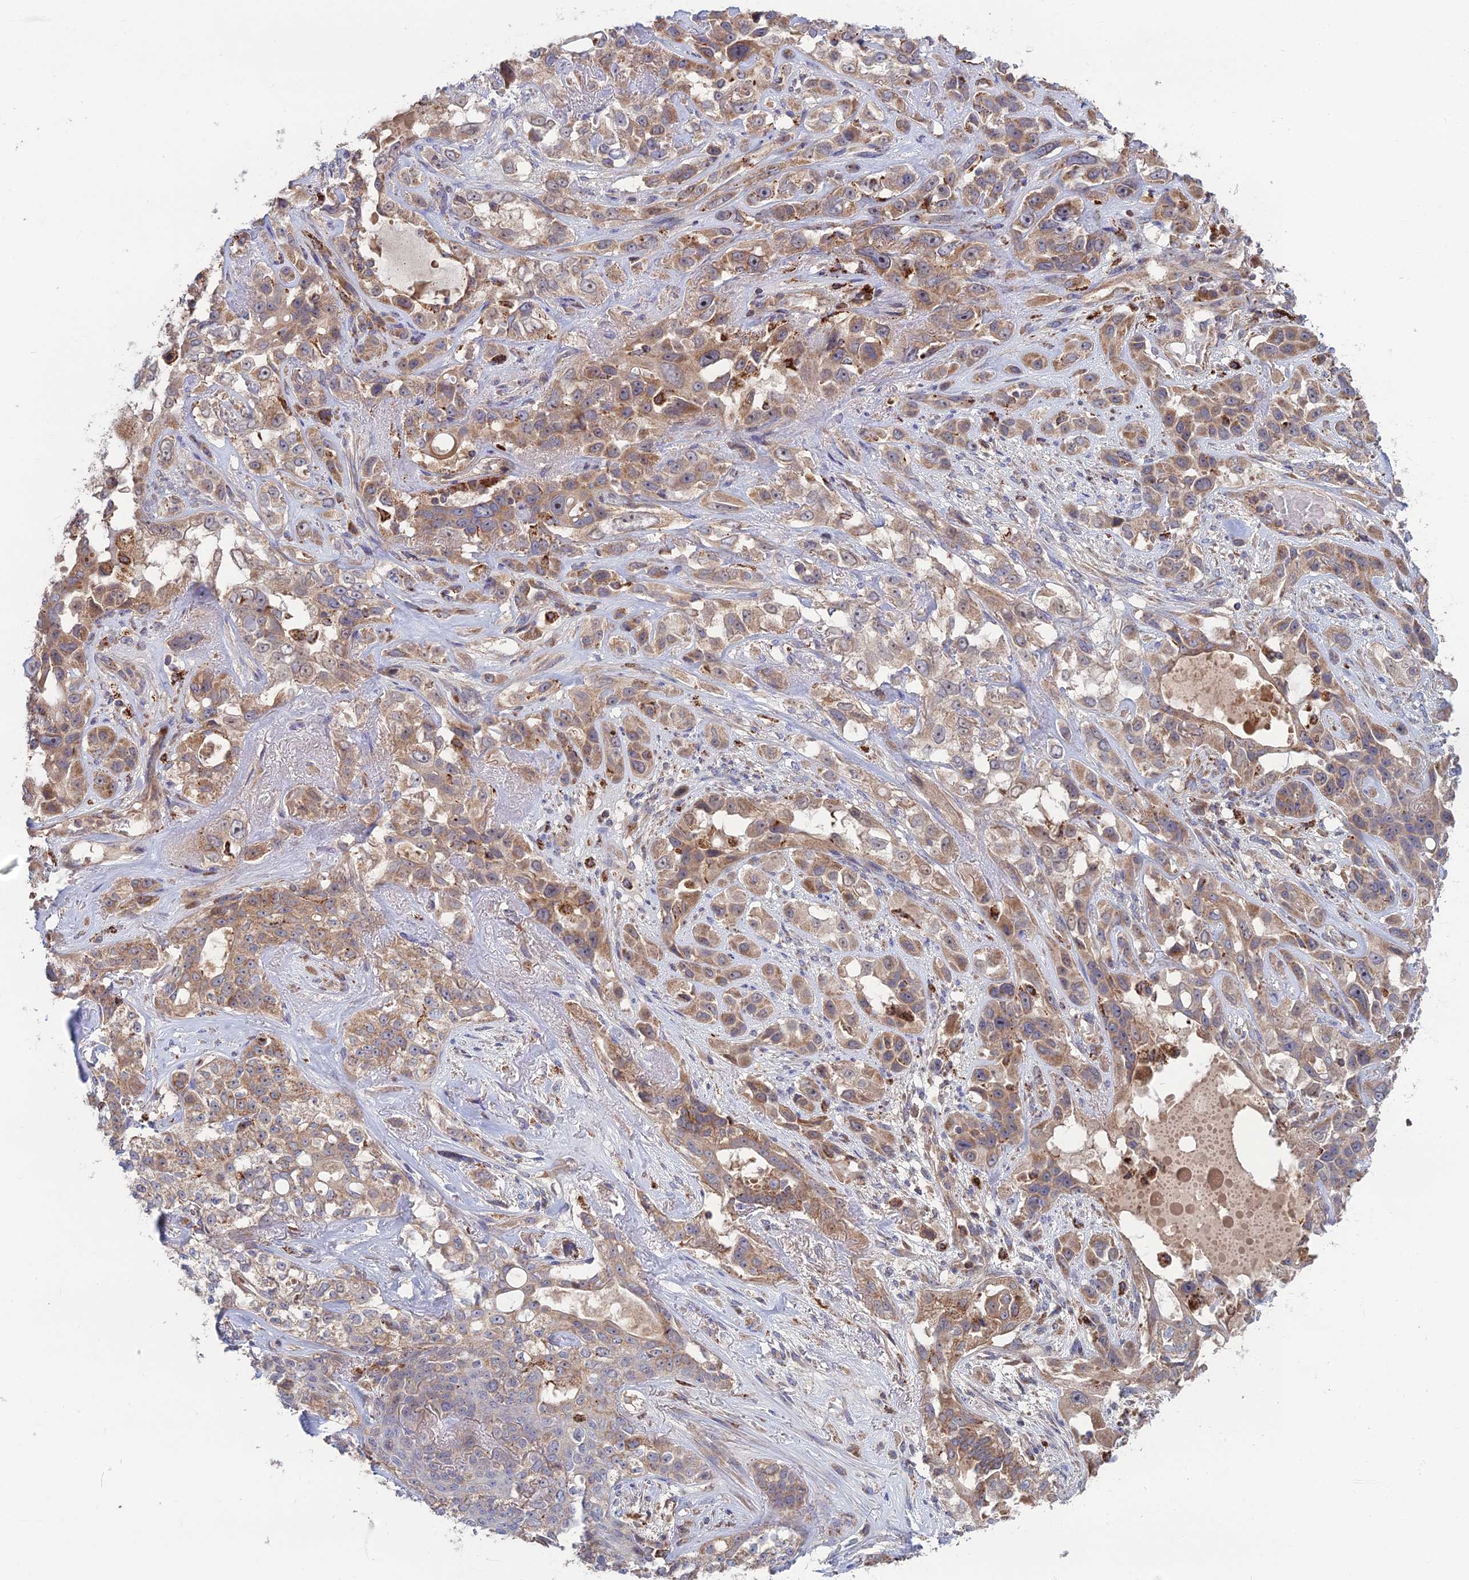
{"staining": {"intensity": "moderate", "quantity": "25%-75%", "location": "cytoplasmic/membranous"}, "tissue": "lung cancer", "cell_type": "Tumor cells", "image_type": "cancer", "snomed": [{"axis": "morphology", "description": "Squamous cell carcinoma, NOS"}, {"axis": "topography", "description": "Lung"}], "caption": "DAB (3,3'-diaminobenzidine) immunohistochemical staining of human squamous cell carcinoma (lung) shows moderate cytoplasmic/membranous protein expression in about 25%-75% of tumor cells.", "gene": "RIC8B", "patient": {"sex": "female", "age": 70}}